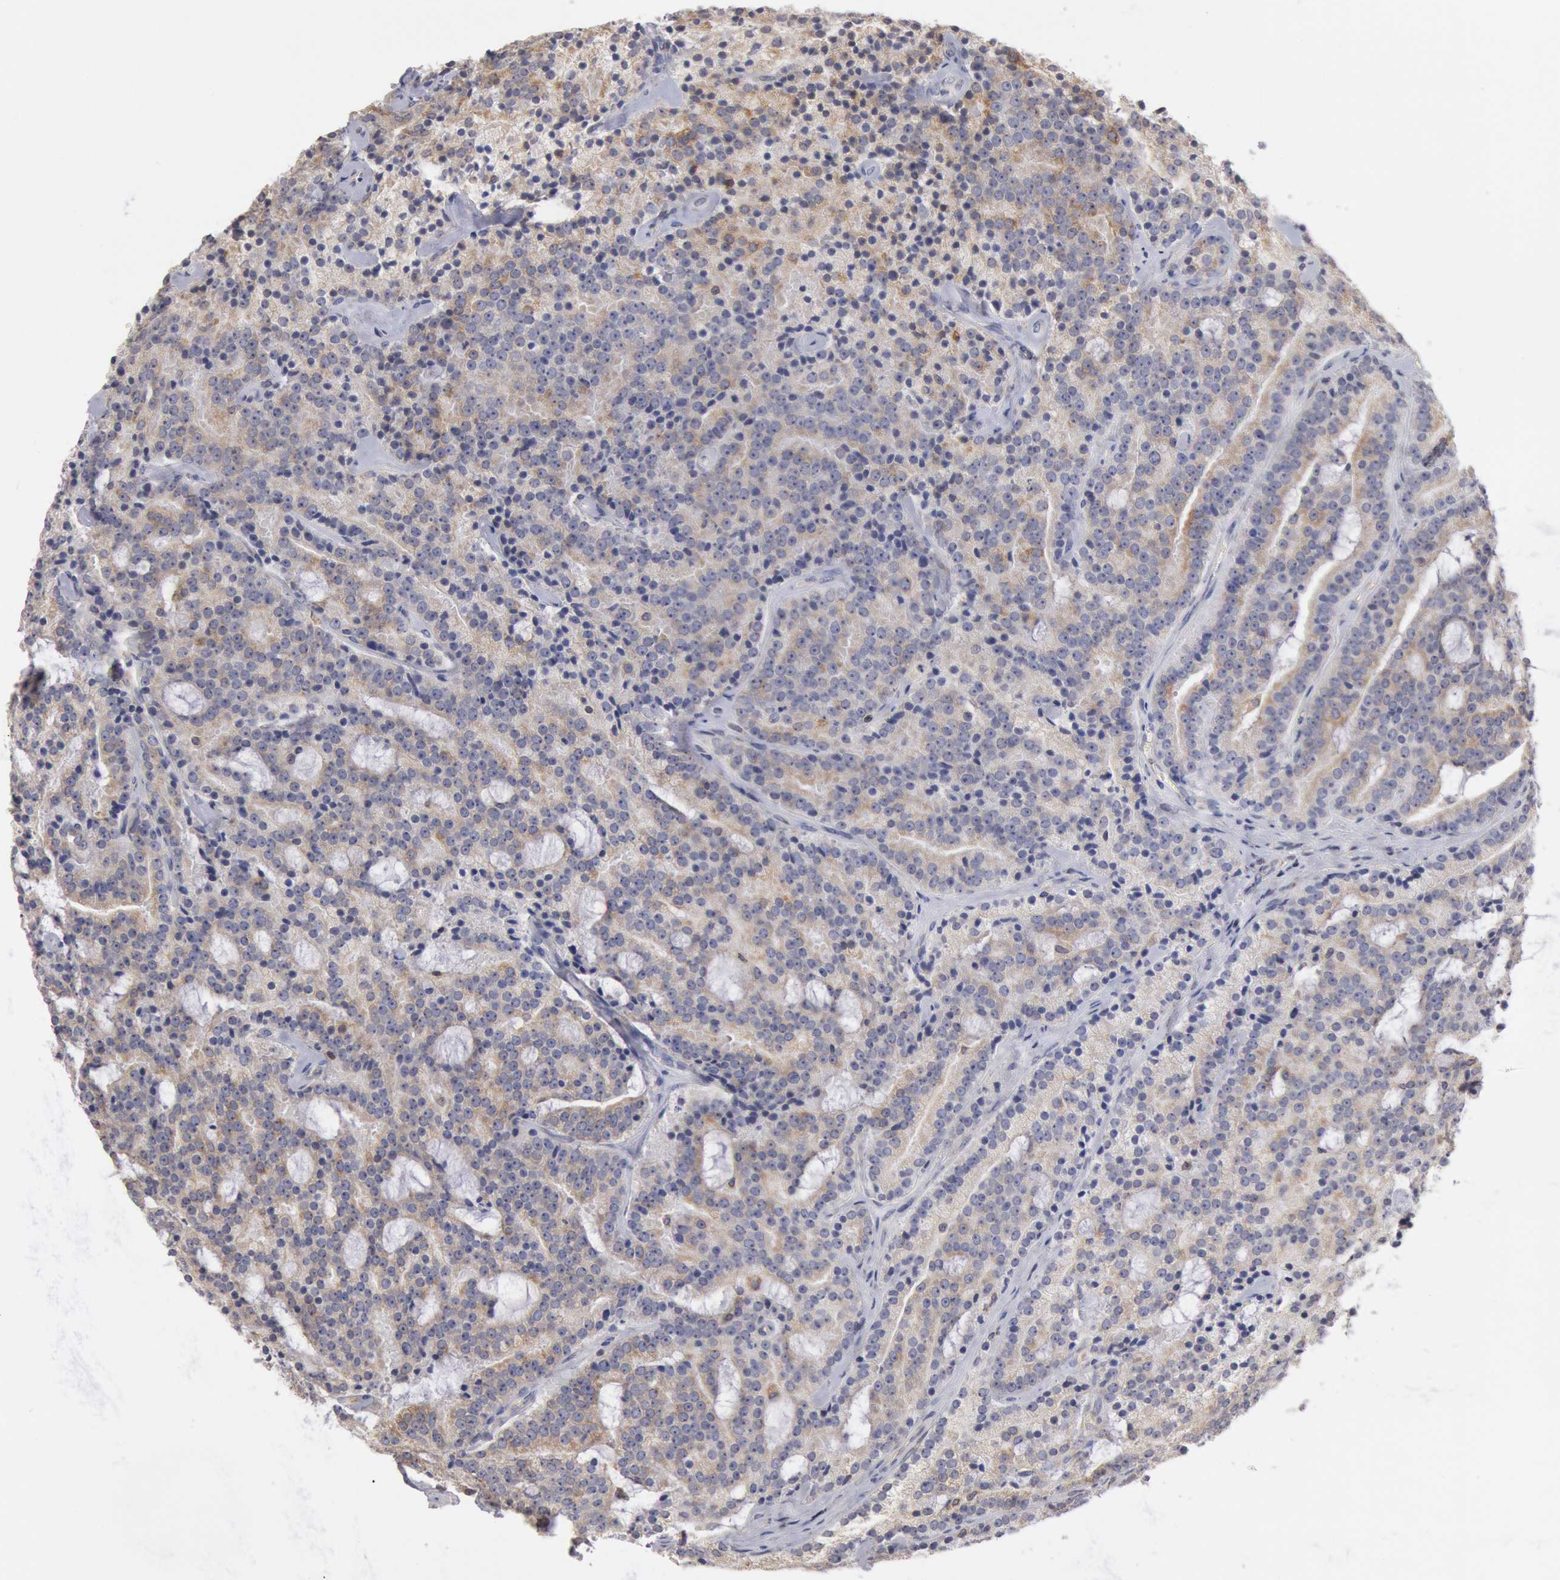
{"staining": {"intensity": "weak", "quantity": ">75%", "location": "cytoplasmic/membranous"}, "tissue": "prostate cancer", "cell_type": "Tumor cells", "image_type": "cancer", "snomed": [{"axis": "morphology", "description": "Adenocarcinoma, Medium grade"}, {"axis": "topography", "description": "Prostate"}], "caption": "Protein analysis of prostate cancer (adenocarcinoma (medium-grade)) tissue demonstrates weak cytoplasmic/membranous positivity in about >75% of tumor cells.", "gene": "OSBPL8", "patient": {"sex": "male", "age": 65}}